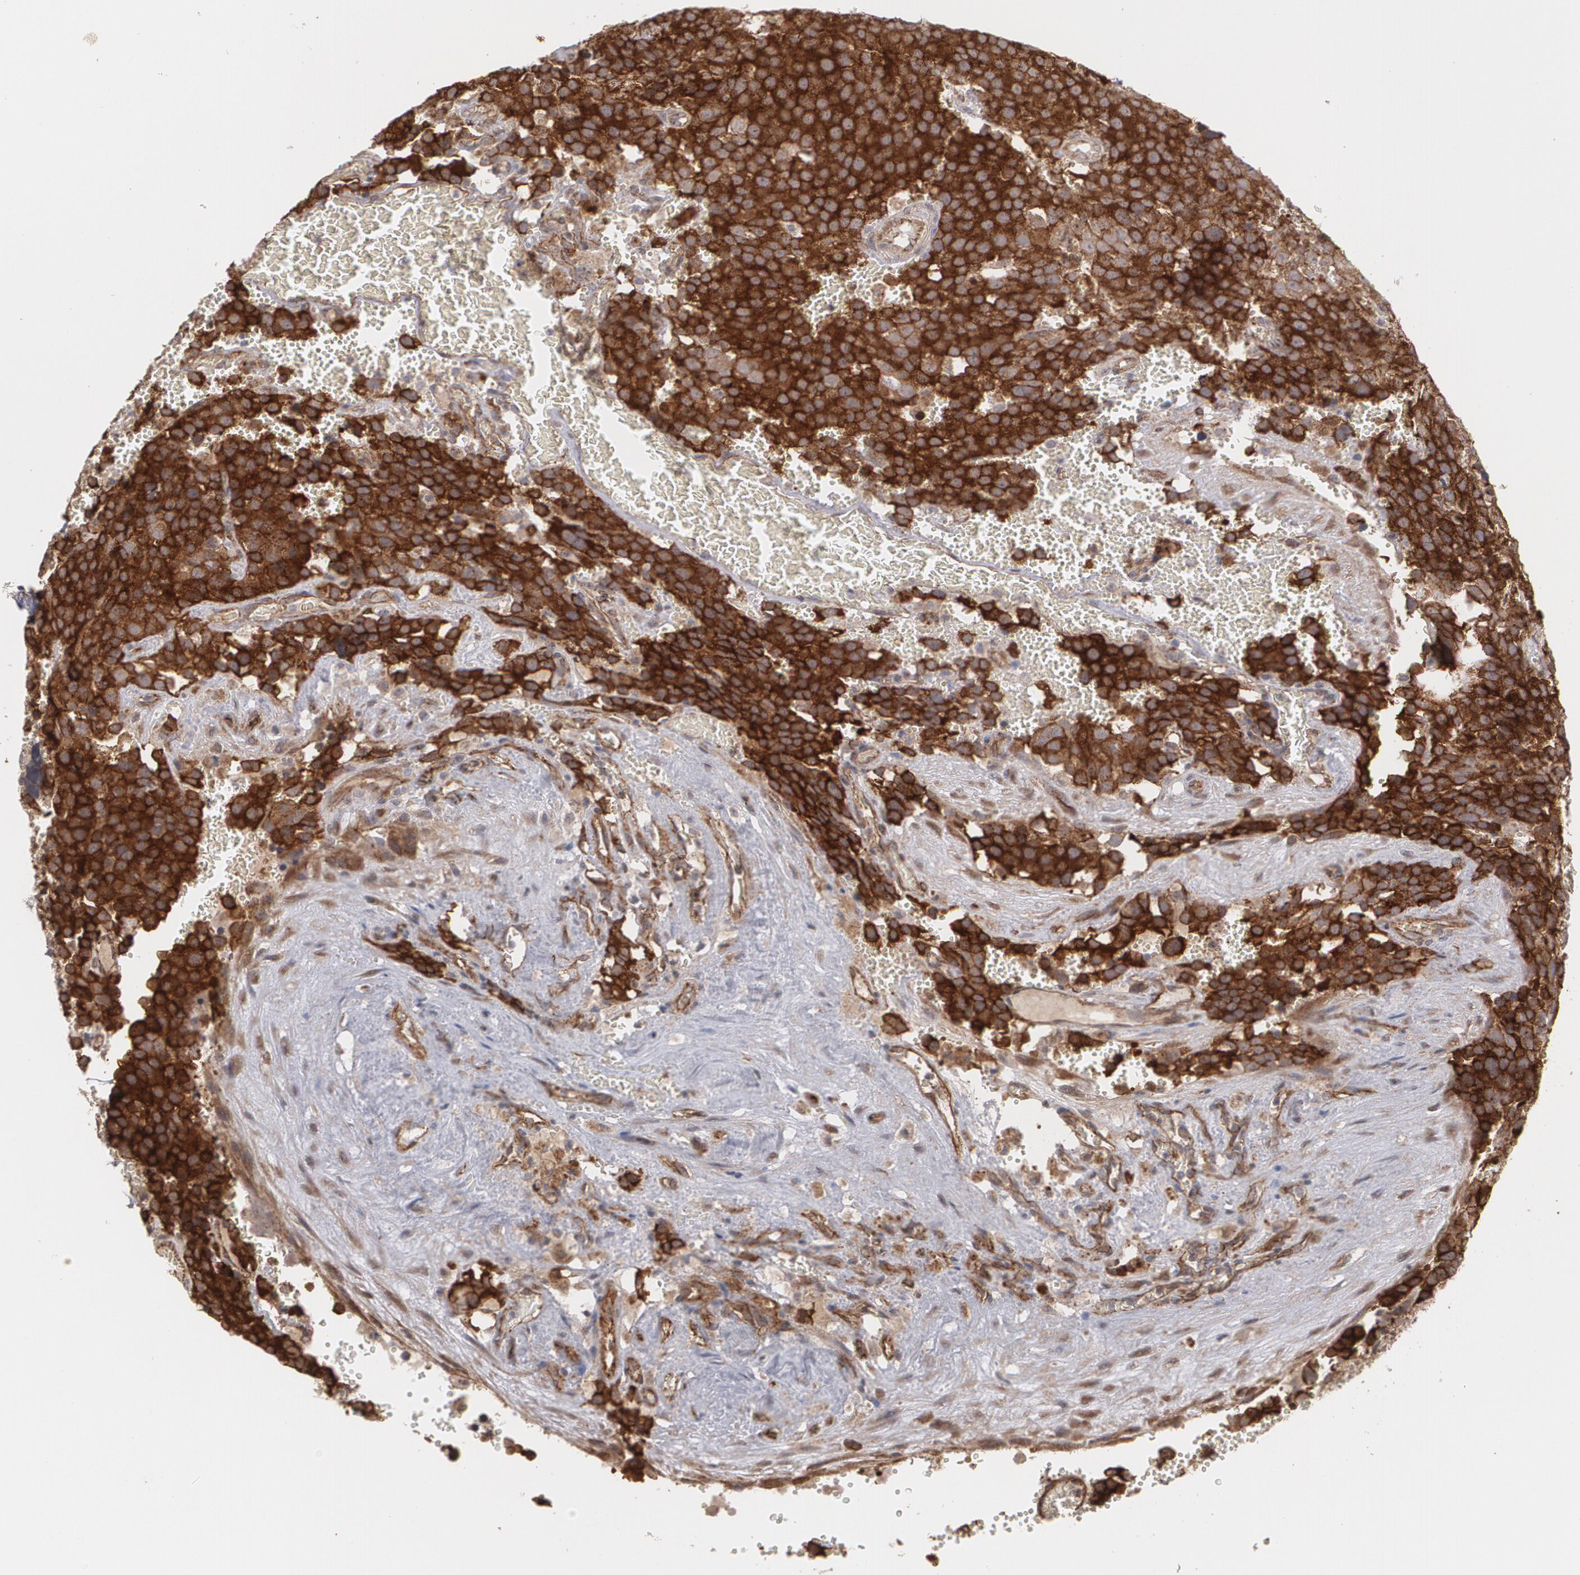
{"staining": {"intensity": "strong", "quantity": ">75%", "location": "cytoplasmic/membranous"}, "tissue": "testis cancer", "cell_type": "Tumor cells", "image_type": "cancer", "snomed": [{"axis": "morphology", "description": "Seminoma, NOS"}, {"axis": "topography", "description": "Testis"}], "caption": "A high amount of strong cytoplasmic/membranous positivity is identified in approximately >75% of tumor cells in seminoma (testis) tissue.", "gene": "TJP1", "patient": {"sex": "male", "age": 71}}